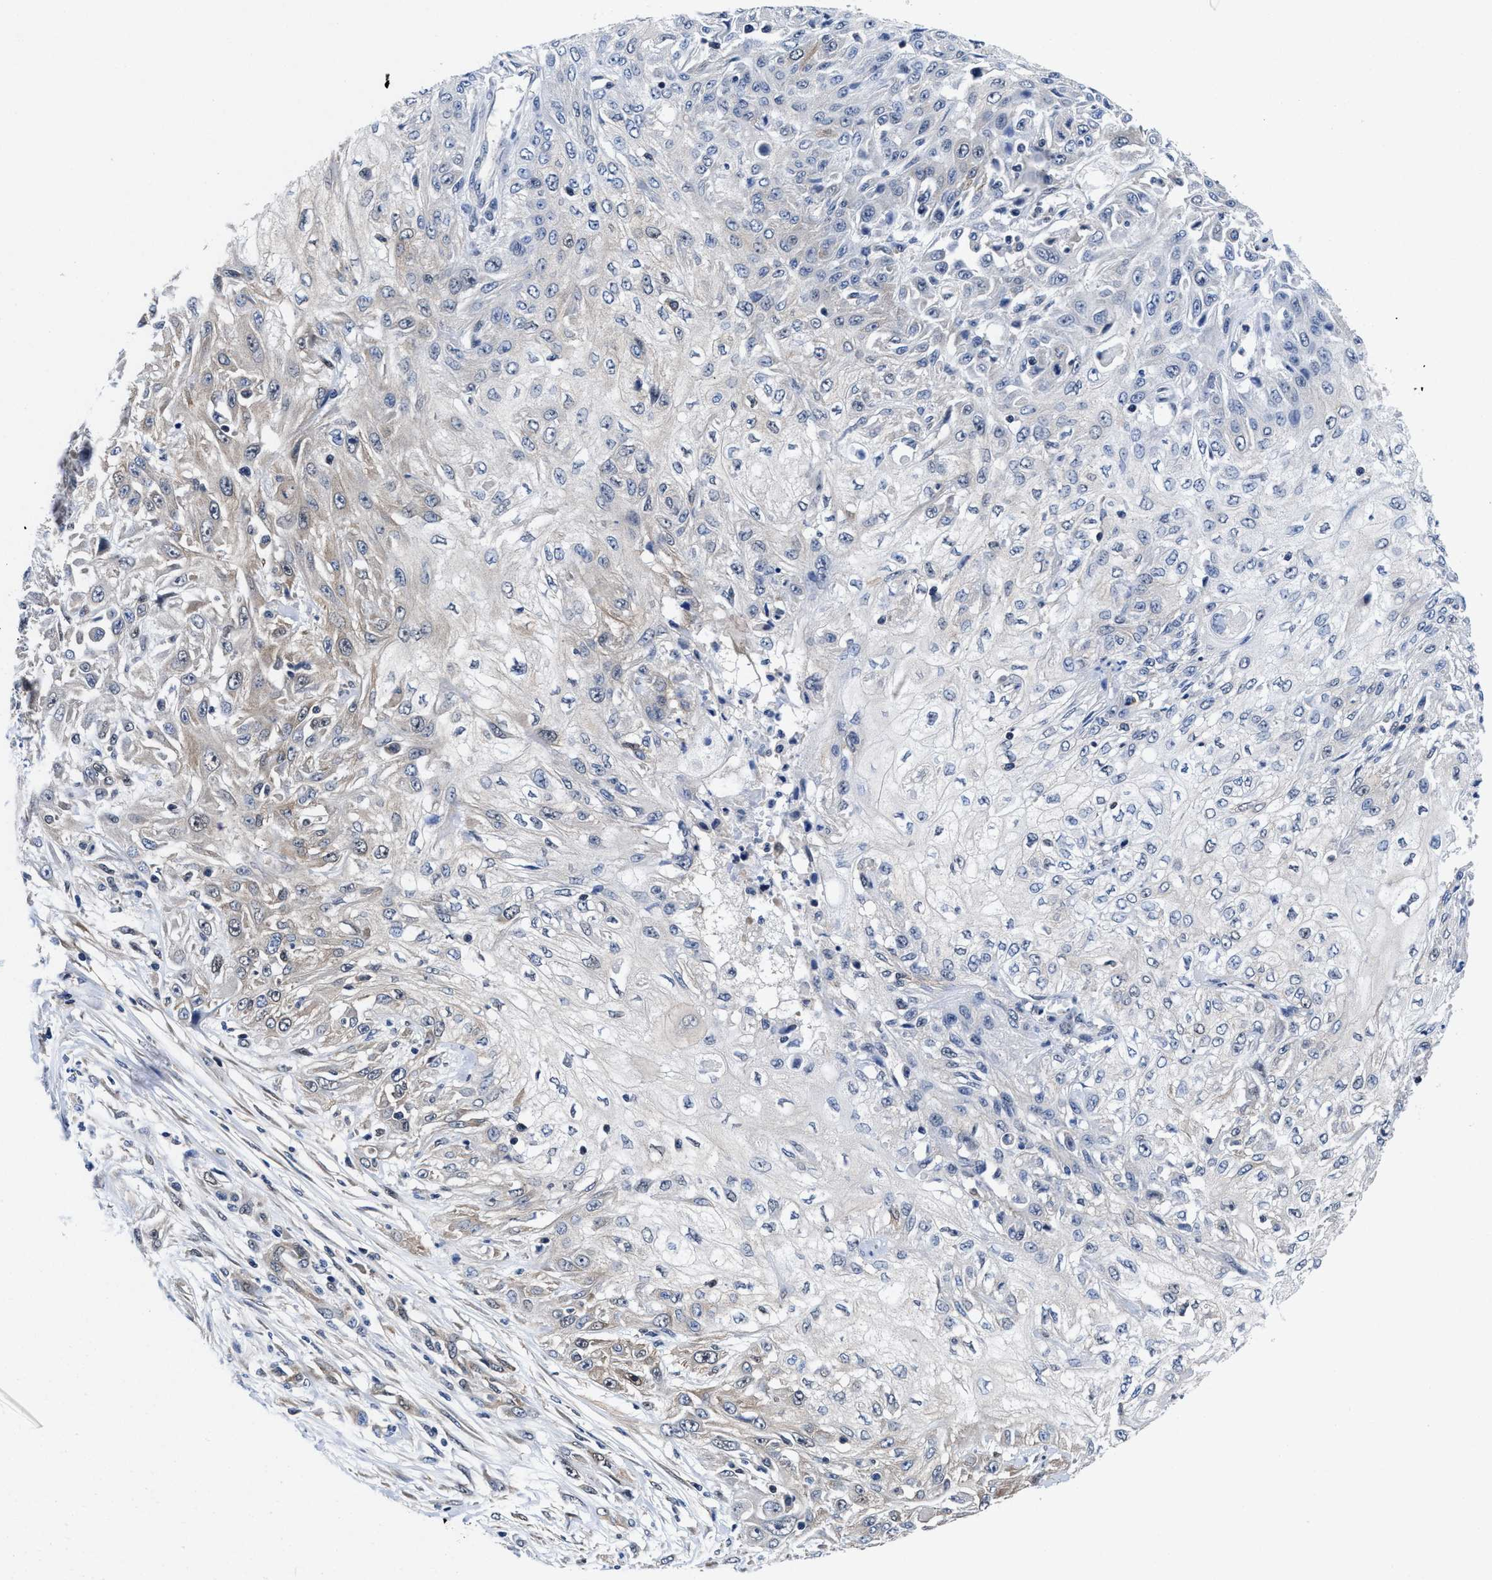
{"staining": {"intensity": "negative", "quantity": "none", "location": "none"}, "tissue": "skin cancer", "cell_type": "Tumor cells", "image_type": "cancer", "snomed": [{"axis": "morphology", "description": "Squamous cell carcinoma, NOS"}, {"axis": "morphology", "description": "Squamous cell carcinoma, metastatic, NOS"}, {"axis": "topography", "description": "Skin"}, {"axis": "topography", "description": "Lymph node"}], "caption": "Immunohistochemistry of skin cancer (metastatic squamous cell carcinoma) demonstrates no staining in tumor cells.", "gene": "ACLY", "patient": {"sex": "male", "age": 75}}